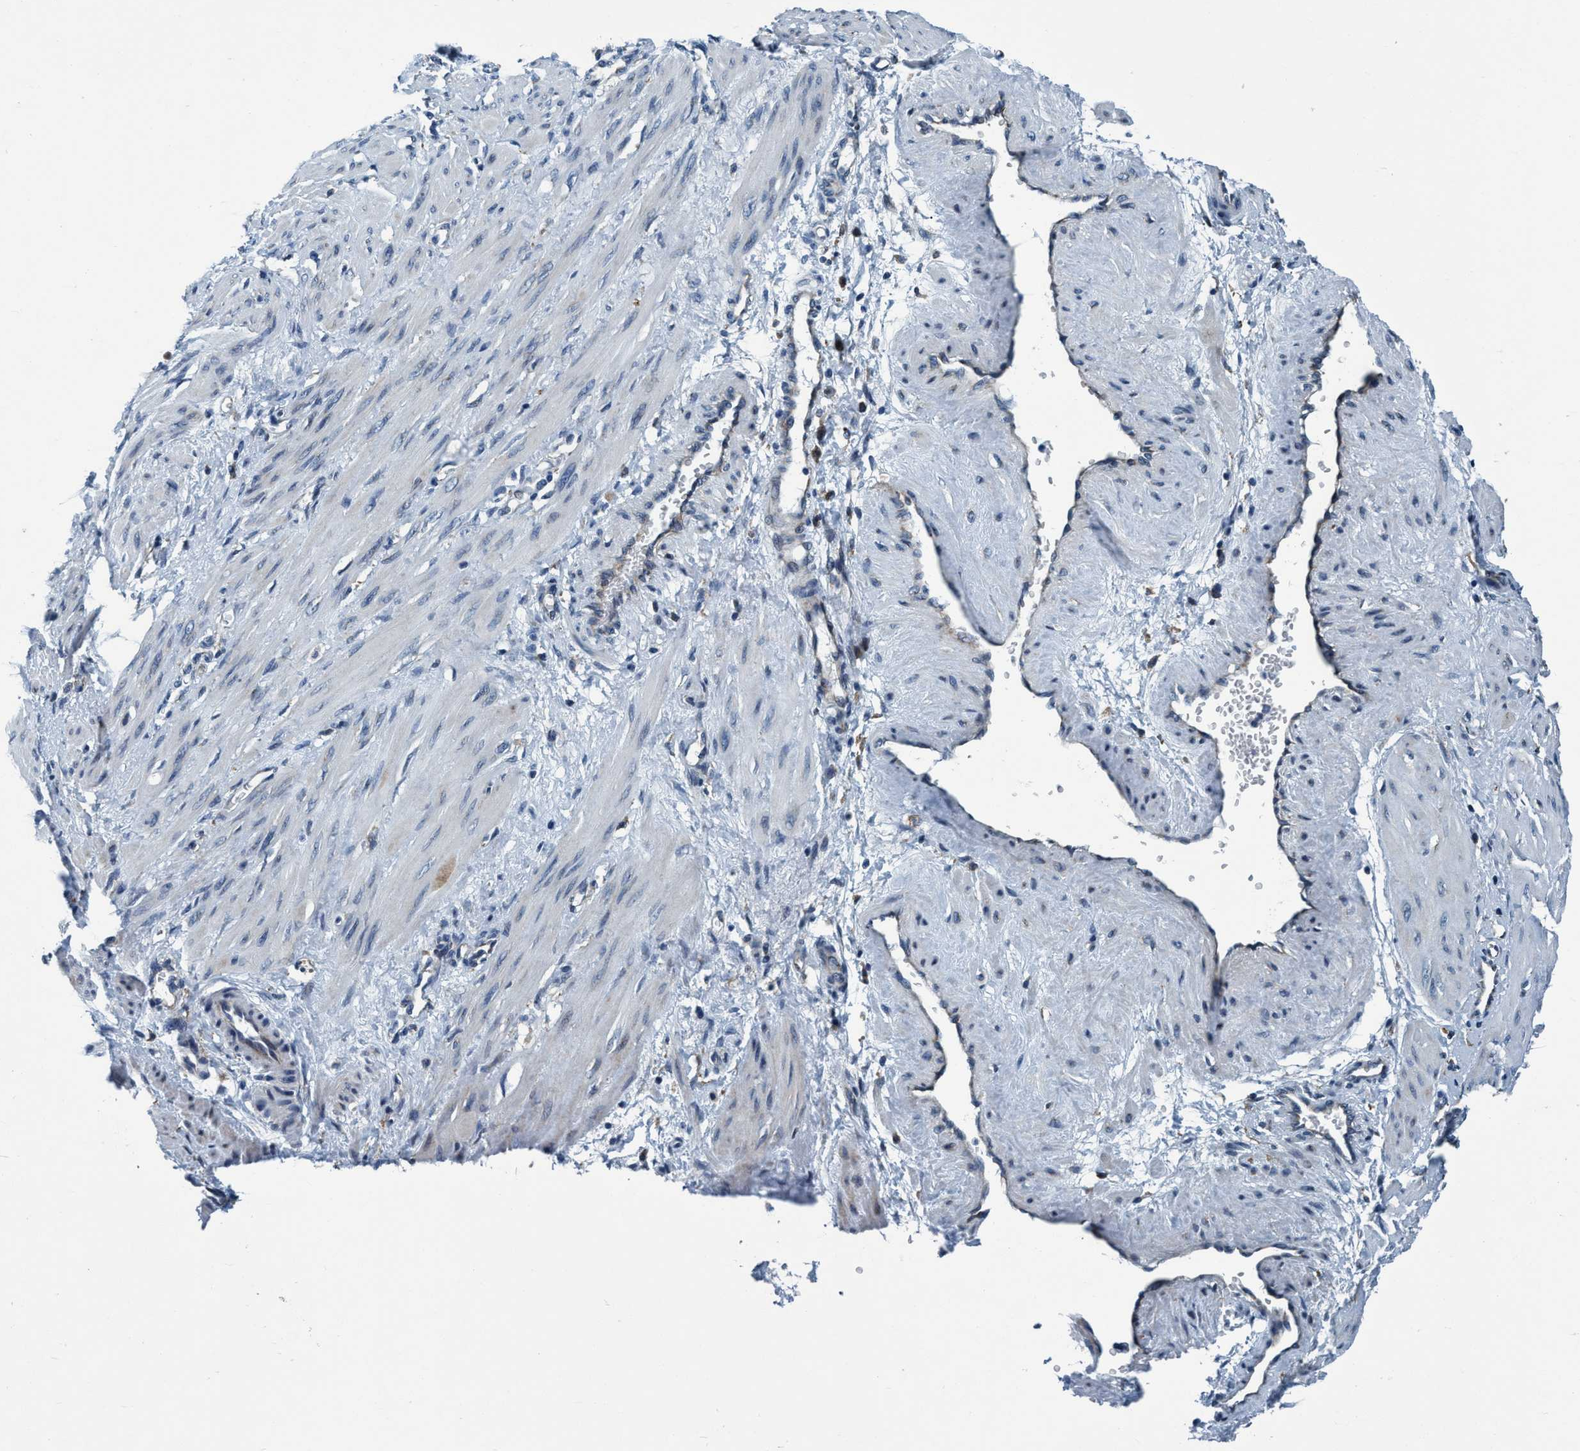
{"staining": {"intensity": "negative", "quantity": "none", "location": "none"}, "tissue": "smooth muscle", "cell_type": "Smooth muscle cells", "image_type": "normal", "snomed": [{"axis": "morphology", "description": "Normal tissue, NOS"}, {"axis": "topography", "description": "Endometrium"}], "caption": "Image shows no significant protein staining in smooth muscle cells of normal smooth muscle. (Brightfield microscopy of DAB immunohistochemistry (IHC) at high magnification).", "gene": "ARMC9", "patient": {"sex": "female", "age": 33}}